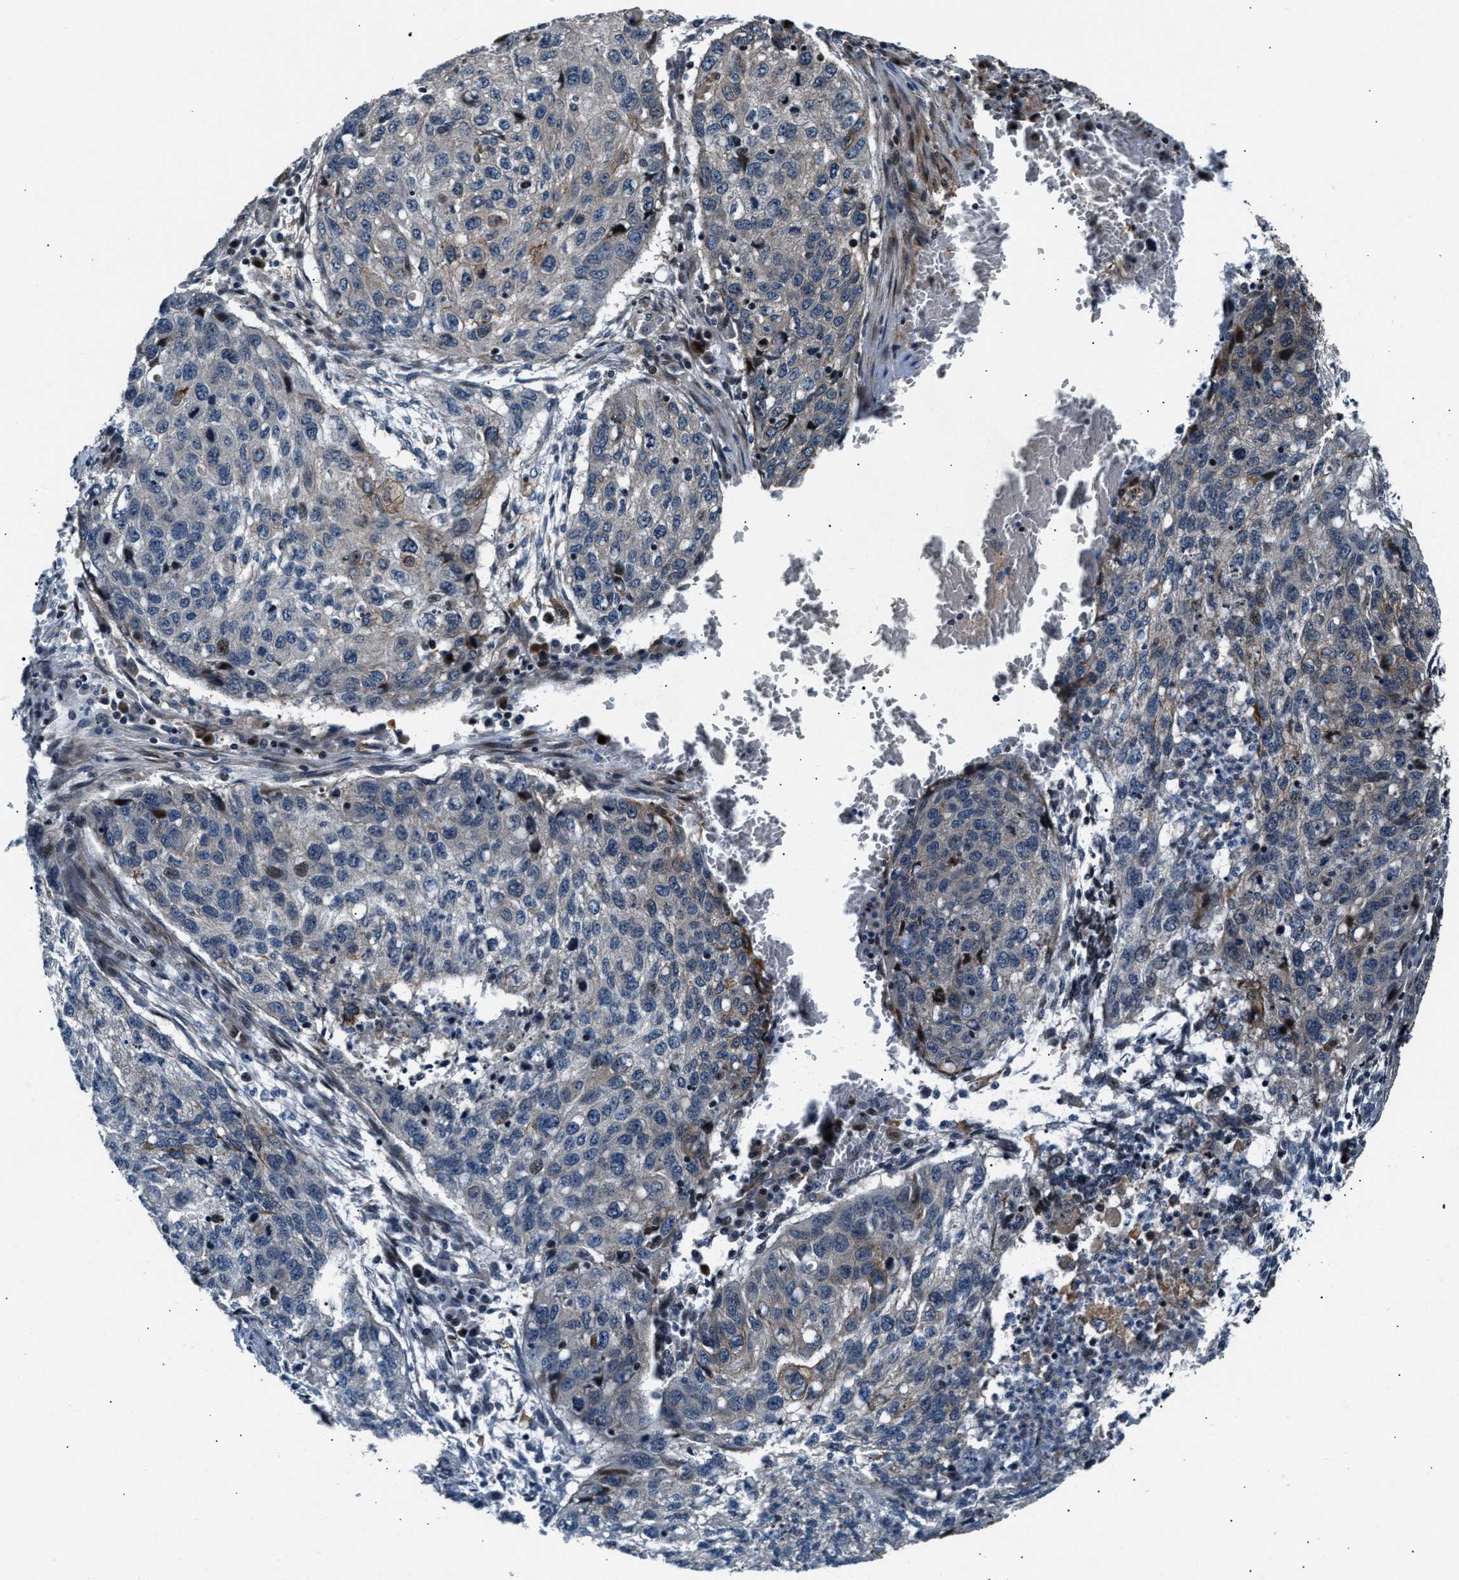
{"staining": {"intensity": "negative", "quantity": "none", "location": "none"}, "tissue": "lung cancer", "cell_type": "Tumor cells", "image_type": "cancer", "snomed": [{"axis": "morphology", "description": "Squamous cell carcinoma, NOS"}, {"axis": "topography", "description": "Lung"}], "caption": "DAB immunohistochemical staining of lung cancer reveals no significant staining in tumor cells. (DAB immunohistochemistry visualized using brightfield microscopy, high magnification).", "gene": "DYNC2I1", "patient": {"sex": "female", "age": 63}}